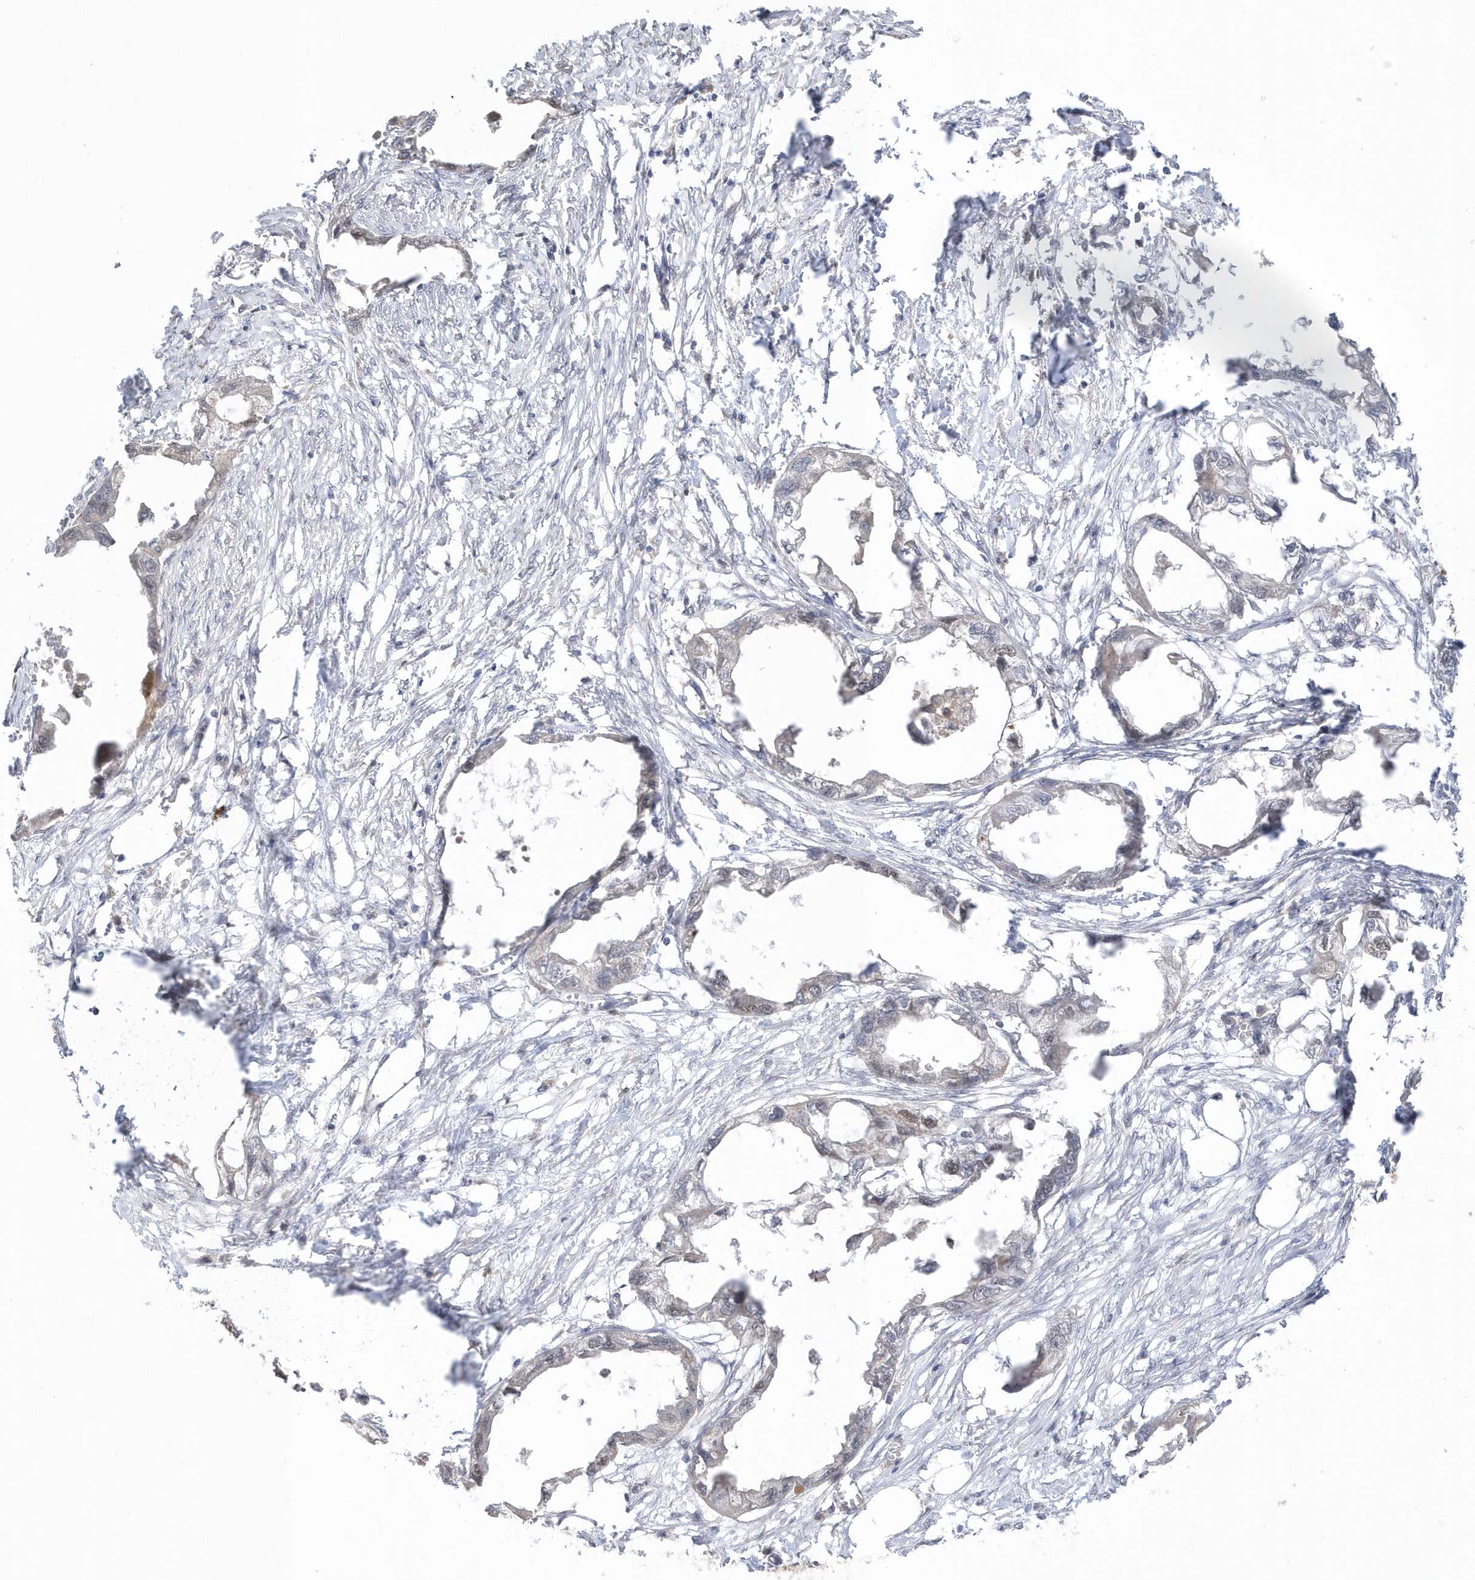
{"staining": {"intensity": "negative", "quantity": "none", "location": "none"}, "tissue": "endometrial cancer", "cell_type": "Tumor cells", "image_type": "cancer", "snomed": [{"axis": "morphology", "description": "Adenocarcinoma, NOS"}, {"axis": "morphology", "description": "Adenocarcinoma, metastatic, NOS"}, {"axis": "topography", "description": "Adipose tissue"}, {"axis": "topography", "description": "Endometrium"}], "caption": "DAB immunohistochemical staining of adenocarcinoma (endometrial) shows no significant positivity in tumor cells.", "gene": "NAF1", "patient": {"sex": "female", "age": 67}}